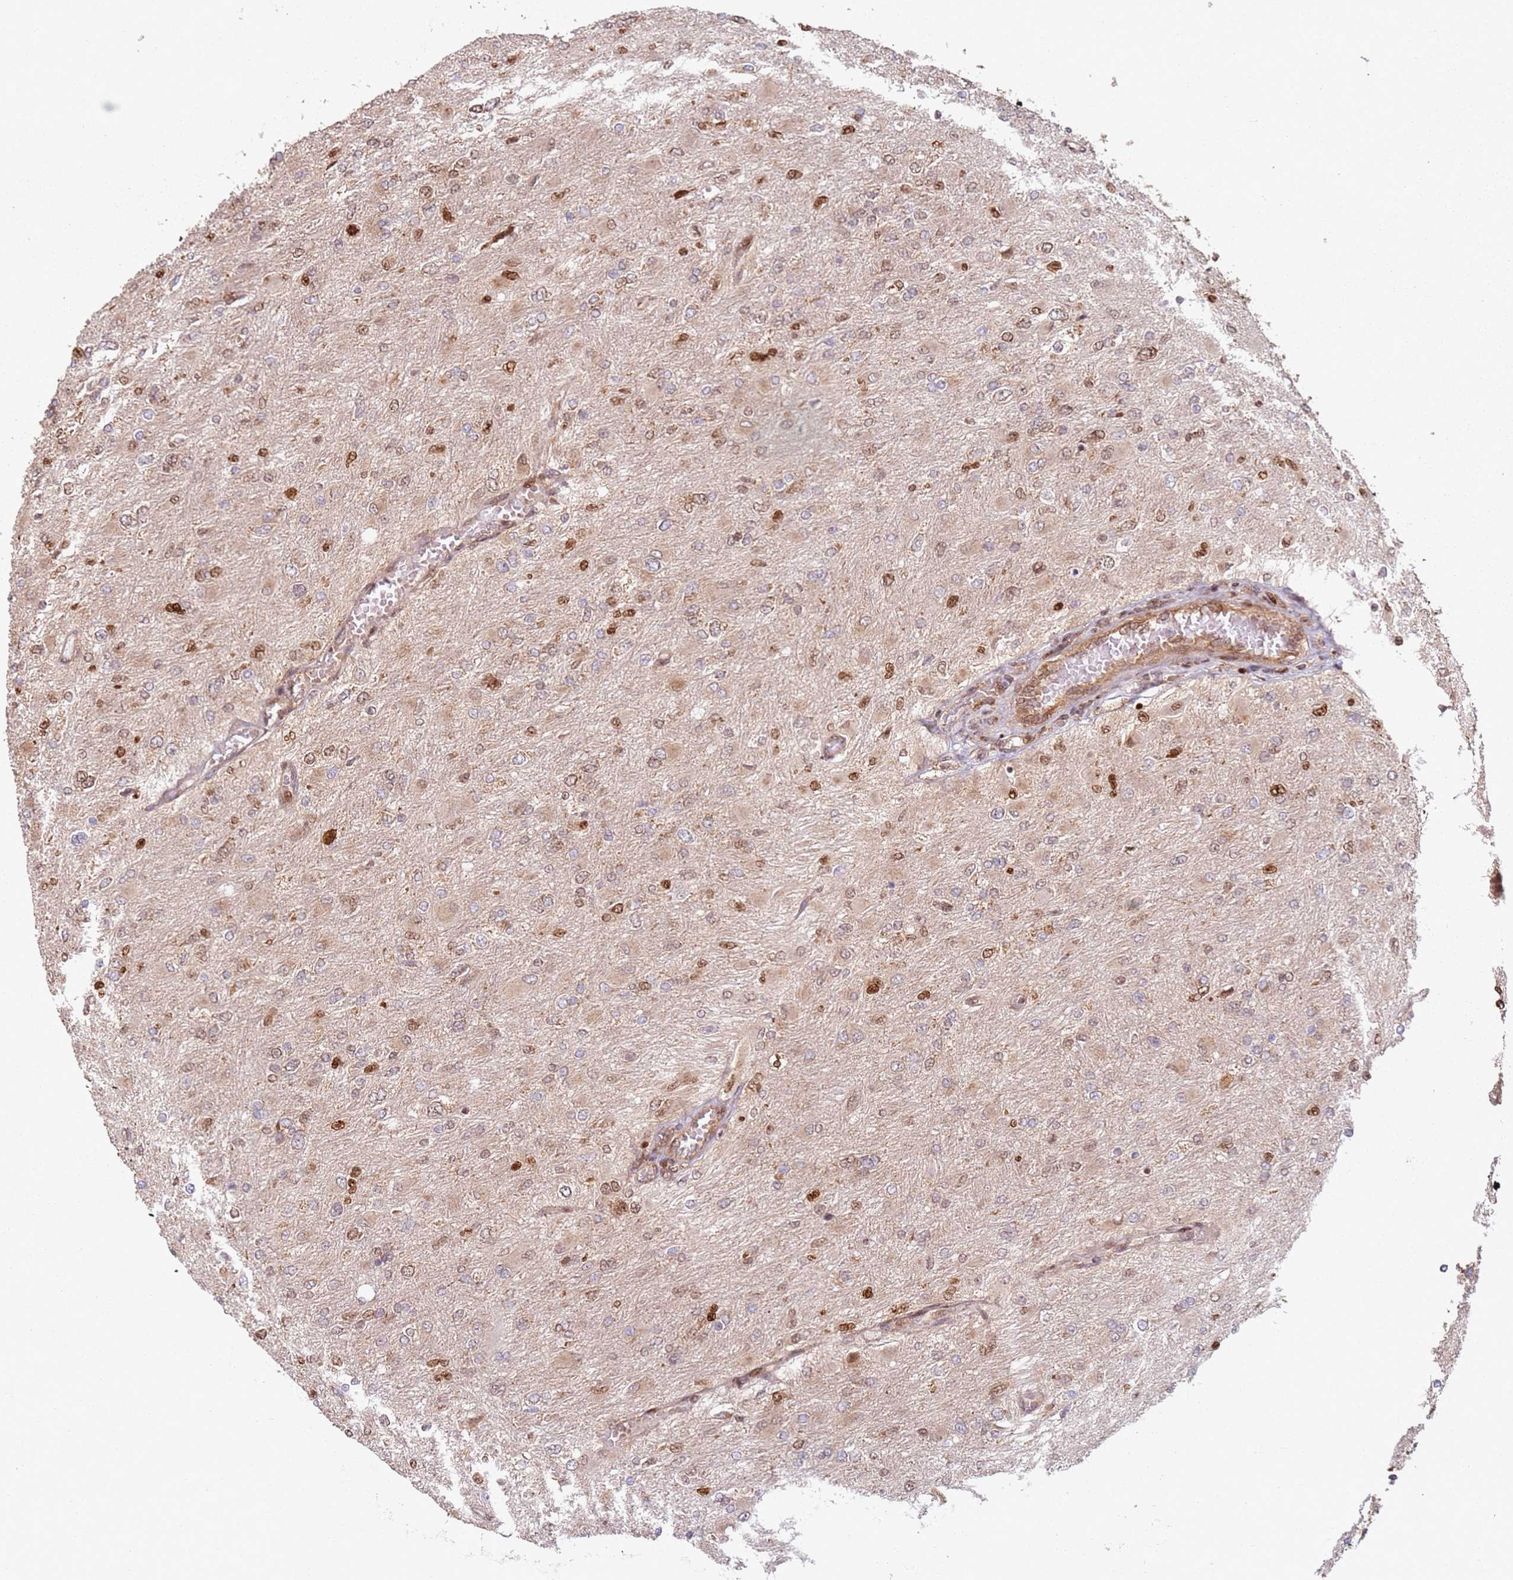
{"staining": {"intensity": "strong", "quantity": "<25%", "location": "nuclear"}, "tissue": "glioma", "cell_type": "Tumor cells", "image_type": "cancer", "snomed": [{"axis": "morphology", "description": "Glioma, malignant, High grade"}, {"axis": "topography", "description": "Cerebral cortex"}], "caption": "An image of human glioma stained for a protein exhibits strong nuclear brown staining in tumor cells.", "gene": "HNRNPLL", "patient": {"sex": "female", "age": 36}}